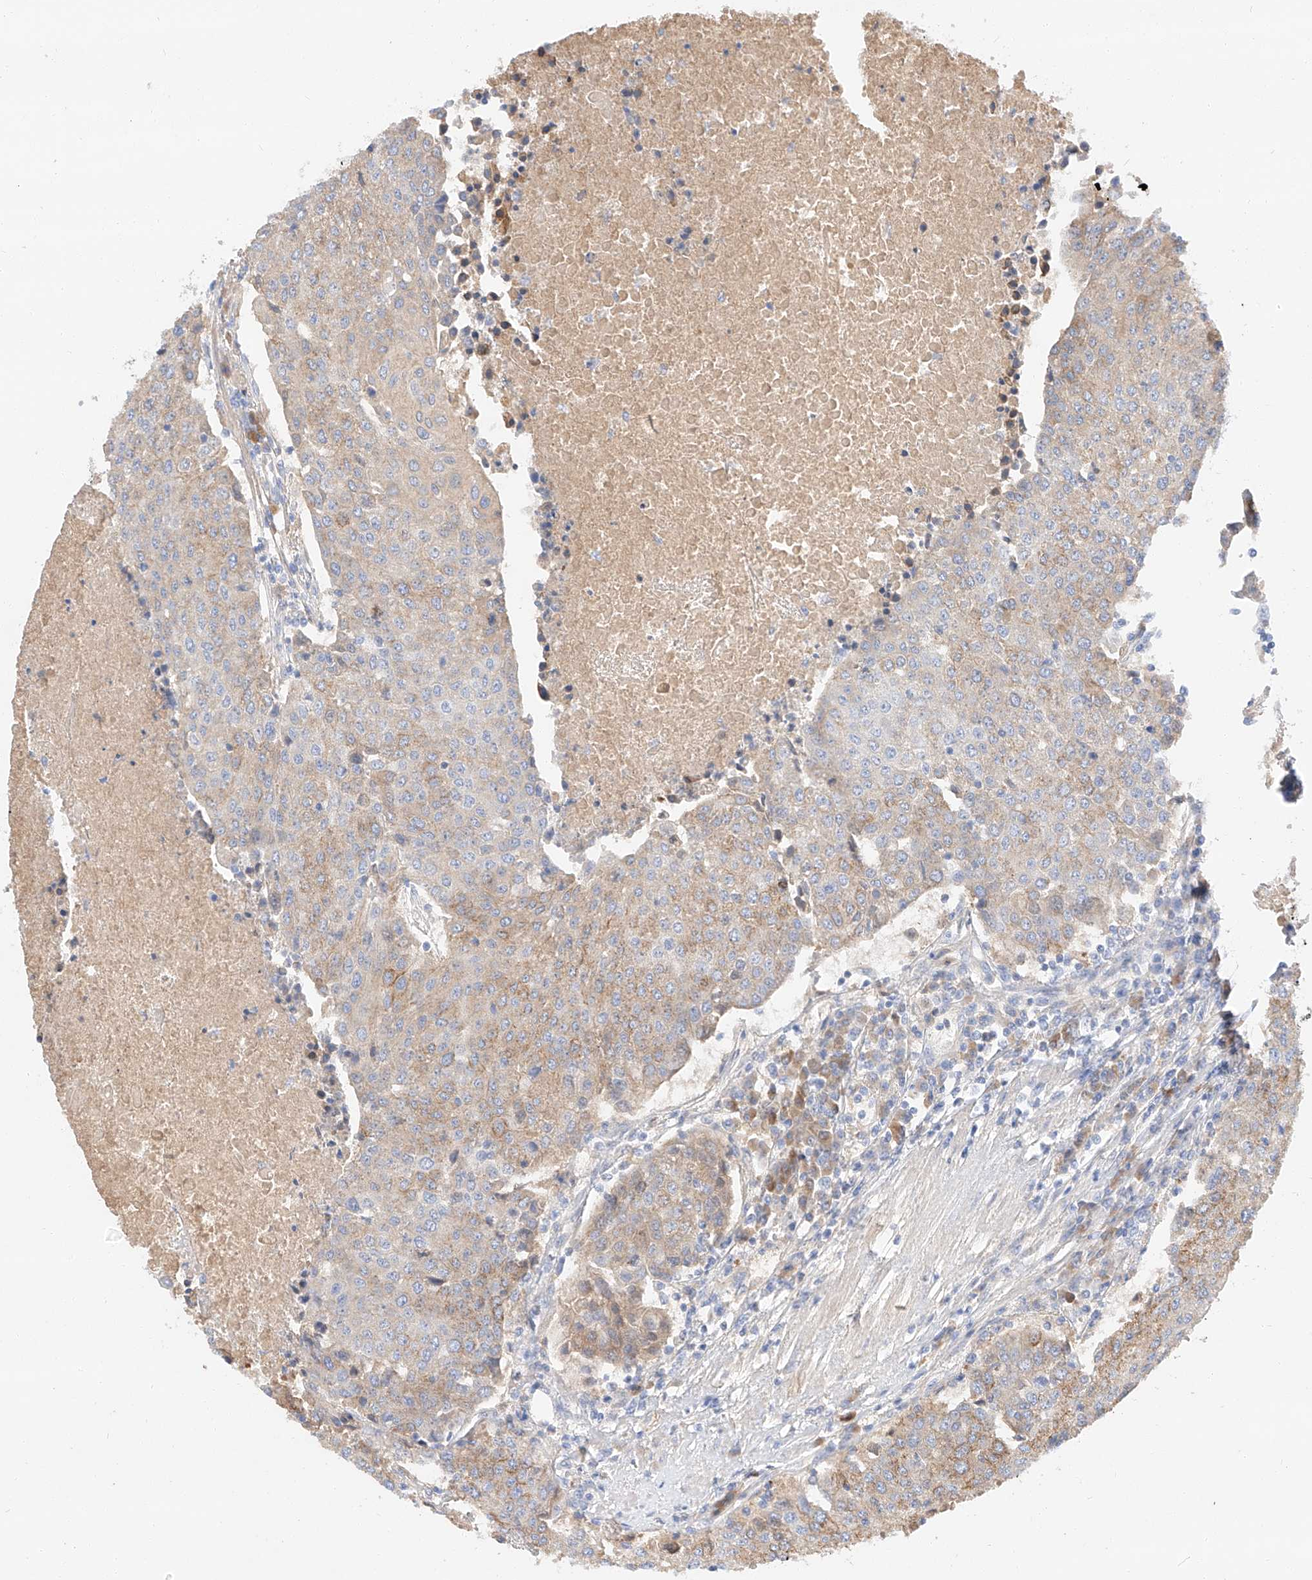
{"staining": {"intensity": "weak", "quantity": "25%-75%", "location": "cytoplasmic/membranous"}, "tissue": "urothelial cancer", "cell_type": "Tumor cells", "image_type": "cancer", "snomed": [{"axis": "morphology", "description": "Urothelial carcinoma, High grade"}, {"axis": "topography", "description": "Urinary bladder"}], "caption": "Immunohistochemical staining of human urothelial cancer displays weak cytoplasmic/membranous protein positivity in approximately 25%-75% of tumor cells. (DAB = brown stain, brightfield microscopy at high magnification).", "gene": "MAP7", "patient": {"sex": "female", "age": 85}}